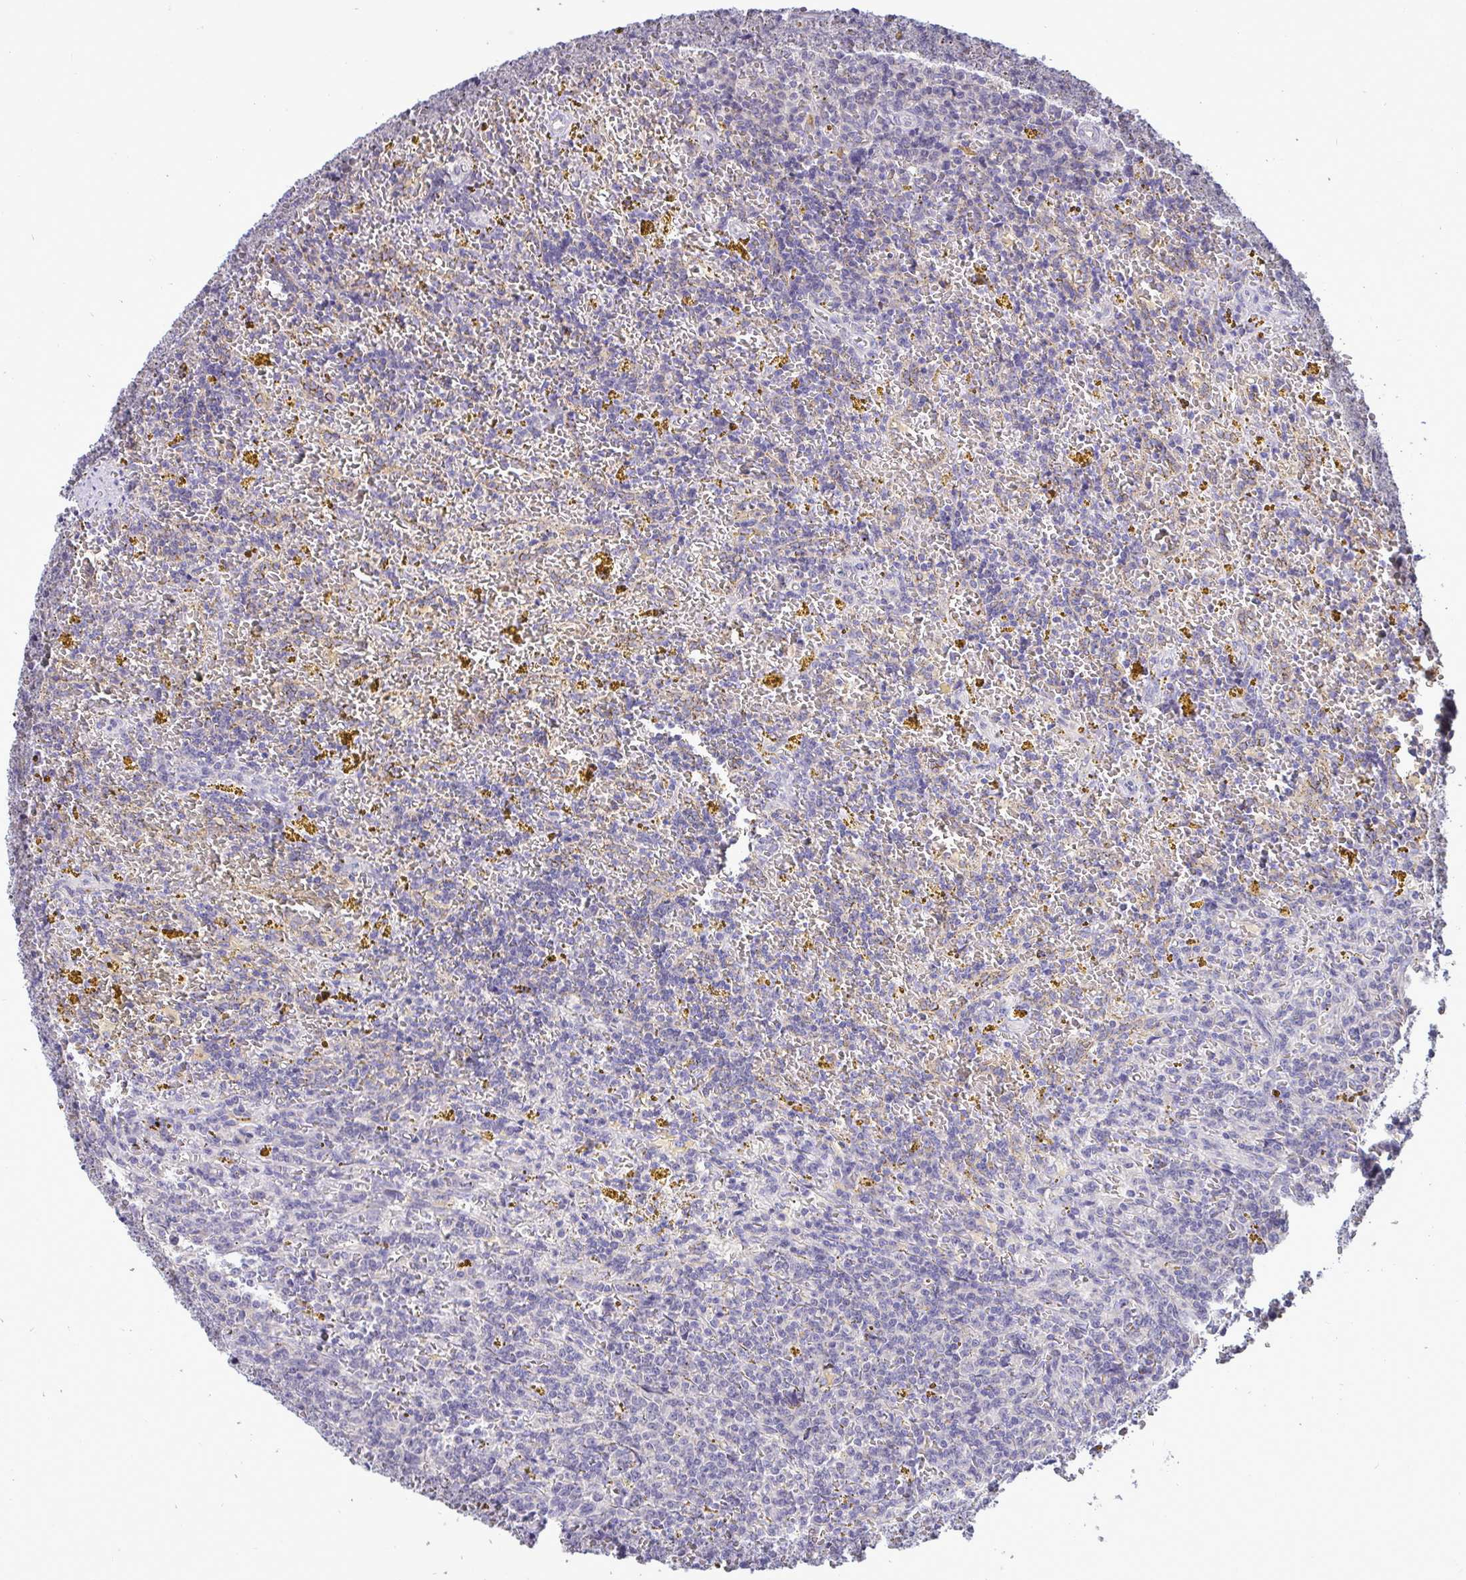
{"staining": {"intensity": "negative", "quantity": "none", "location": "none"}, "tissue": "lymphoma", "cell_type": "Tumor cells", "image_type": "cancer", "snomed": [{"axis": "morphology", "description": "Malignant lymphoma, non-Hodgkin's type, Low grade"}, {"axis": "topography", "description": "Spleen"}, {"axis": "topography", "description": "Lymph node"}], "caption": "Tumor cells are negative for brown protein staining in malignant lymphoma, non-Hodgkin's type (low-grade).", "gene": "TMEM41A", "patient": {"sex": "female", "age": 66}}